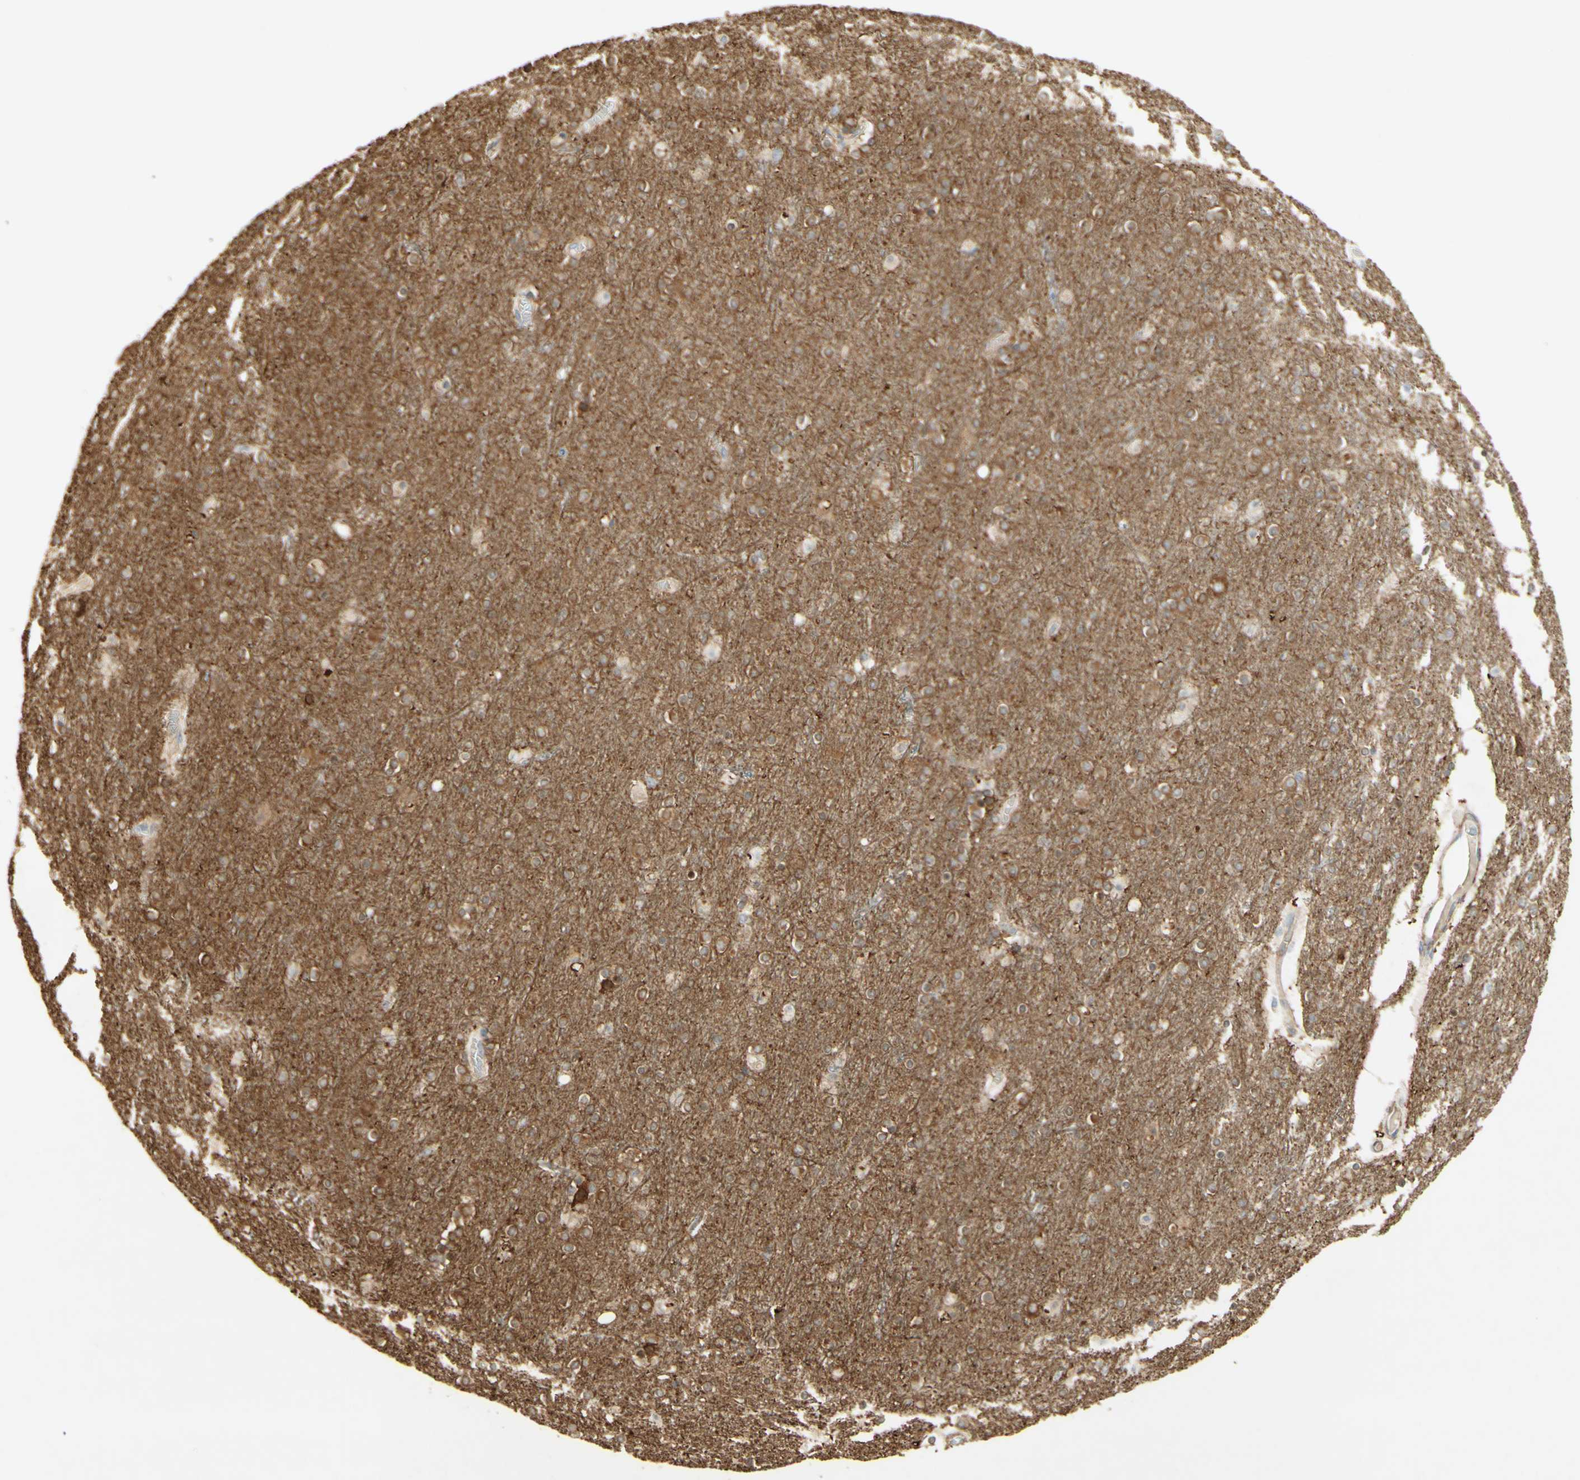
{"staining": {"intensity": "negative", "quantity": "none", "location": "none"}, "tissue": "cerebral cortex", "cell_type": "Endothelial cells", "image_type": "normal", "snomed": [{"axis": "morphology", "description": "Normal tissue, NOS"}, {"axis": "topography", "description": "Cerebral cortex"}], "caption": "This is an immunohistochemistry (IHC) photomicrograph of normal cerebral cortex. There is no expression in endothelial cells.", "gene": "MAP1B", "patient": {"sex": "female", "age": 54}}